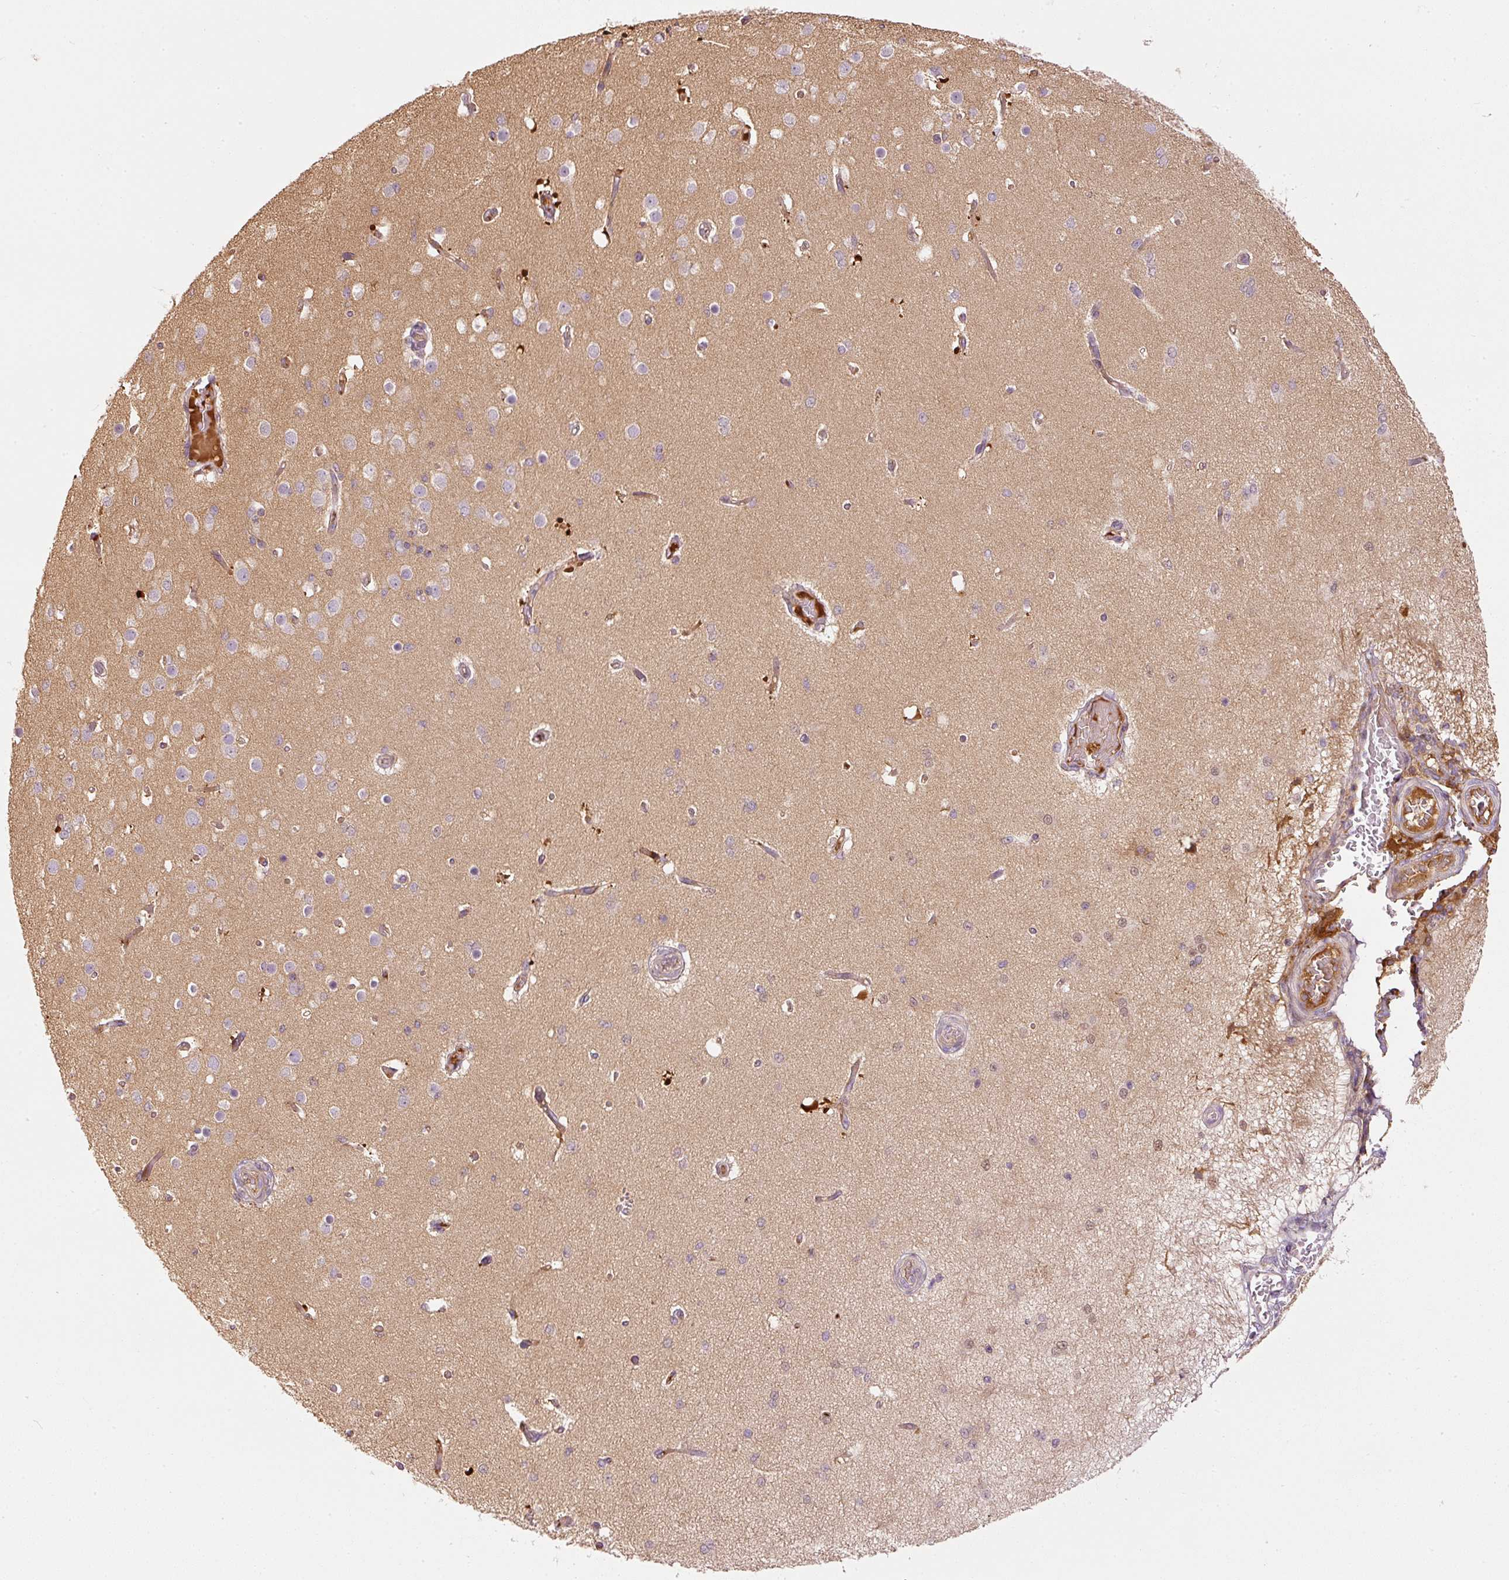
{"staining": {"intensity": "weak", "quantity": "<25%", "location": "cytoplasmic/membranous"}, "tissue": "cerebral cortex", "cell_type": "Endothelial cells", "image_type": "normal", "snomed": [{"axis": "morphology", "description": "Normal tissue, NOS"}, {"axis": "morphology", "description": "Inflammation, NOS"}, {"axis": "topography", "description": "Cerebral cortex"}], "caption": "Unremarkable cerebral cortex was stained to show a protein in brown. There is no significant expression in endothelial cells. (DAB (3,3'-diaminobenzidine) immunohistochemistry, high magnification).", "gene": "SERPING1", "patient": {"sex": "male", "age": 6}}